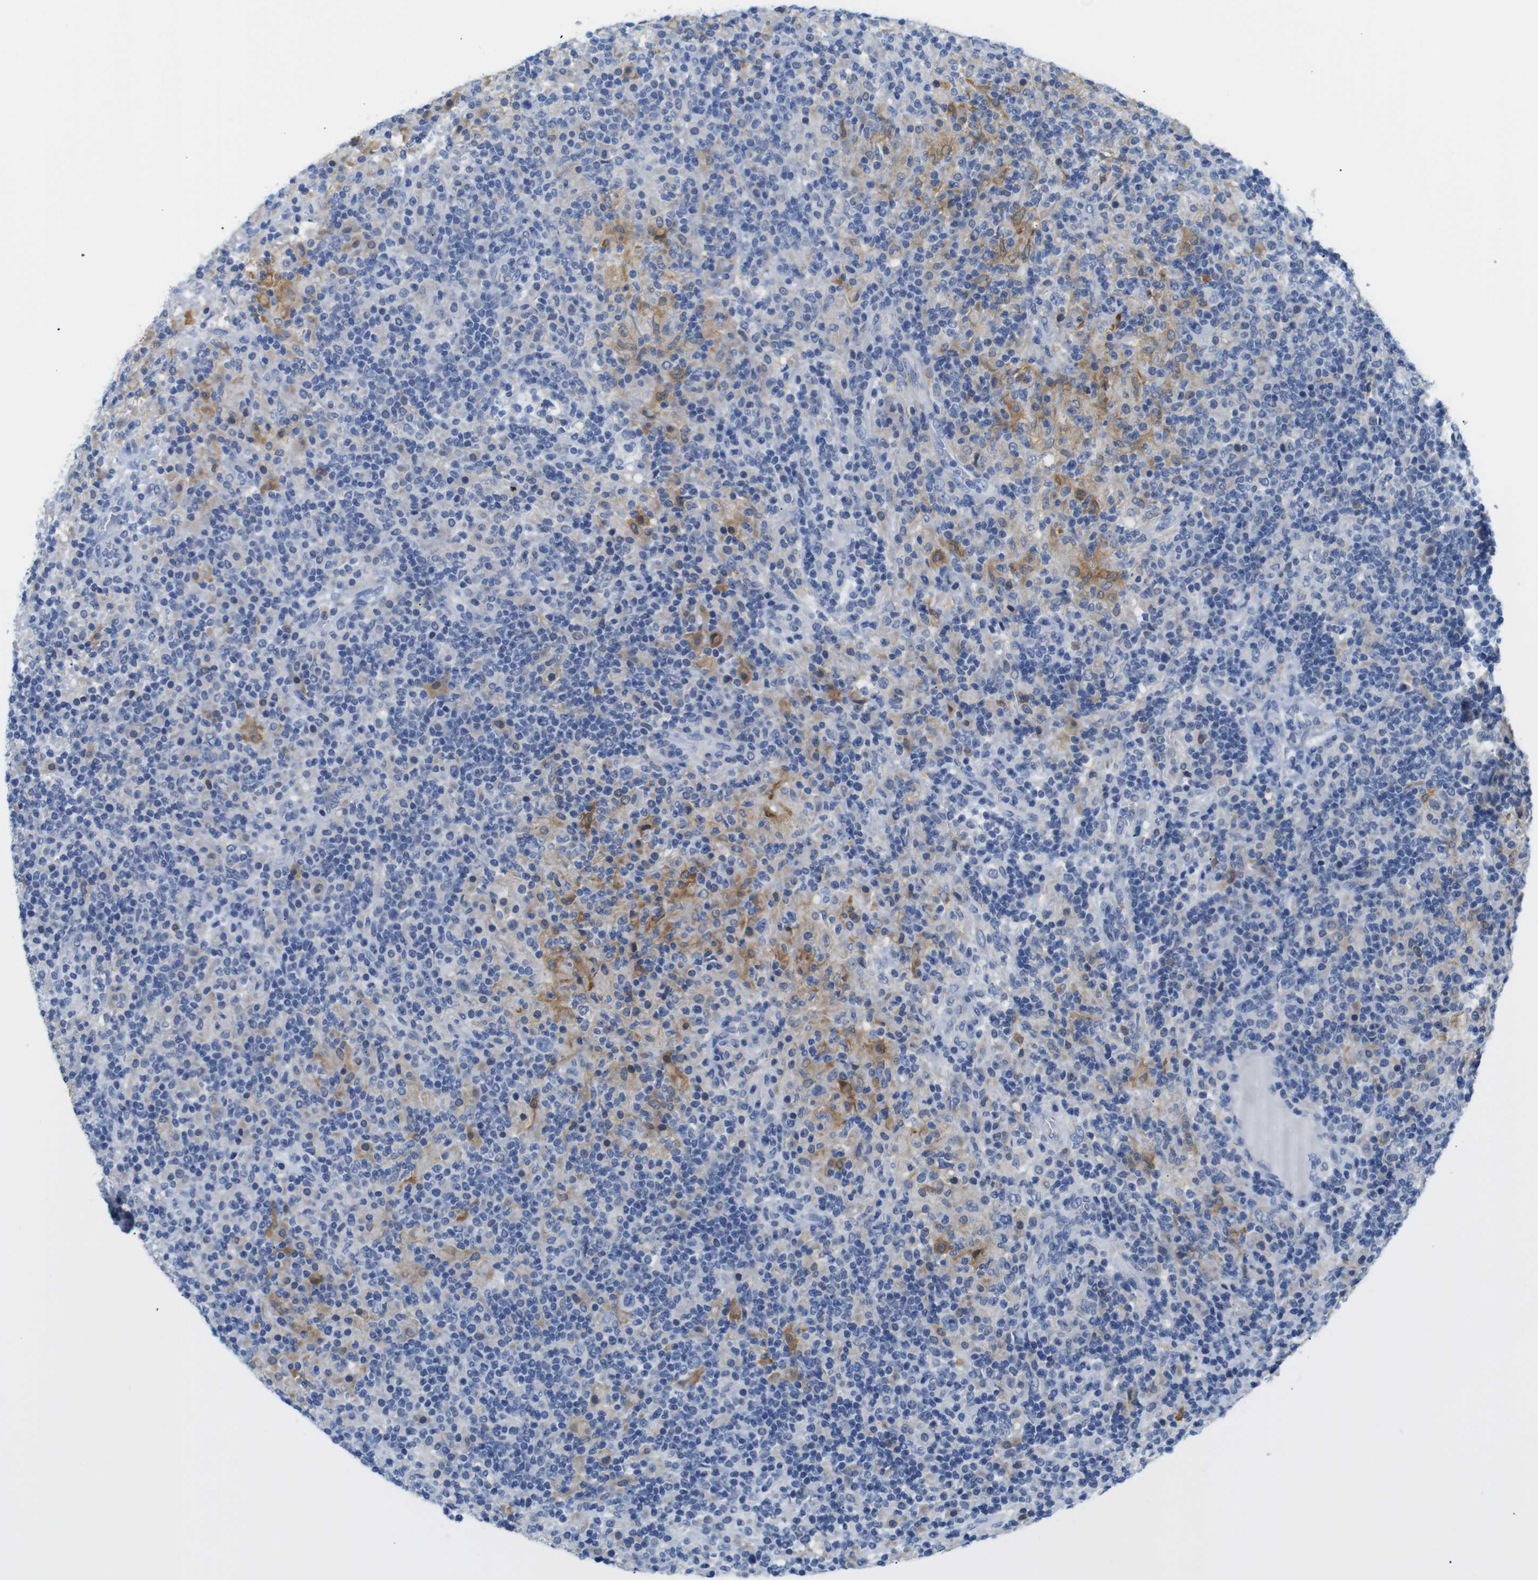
{"staining": {"intensity": "negative", "quantity": "none", "location": "none"}, "tissue": "lymphoma", "cell_type": "Tumor cells", "image_type": "cancer", "snomed": [{"axis": "morphology", "description": "Hodgkin's disease, NOS"}, {"axis": "topography", "description": "Lymph node"}], "caption": "This photomicrograph is of lymphoma stained with immunohistochemistry to label a protein in brown with the nuclei are counter-stained blue. There is no positivity in tumor cells.", "gene": "NEBL", "patient": {"sex": "male", "age": 70}}